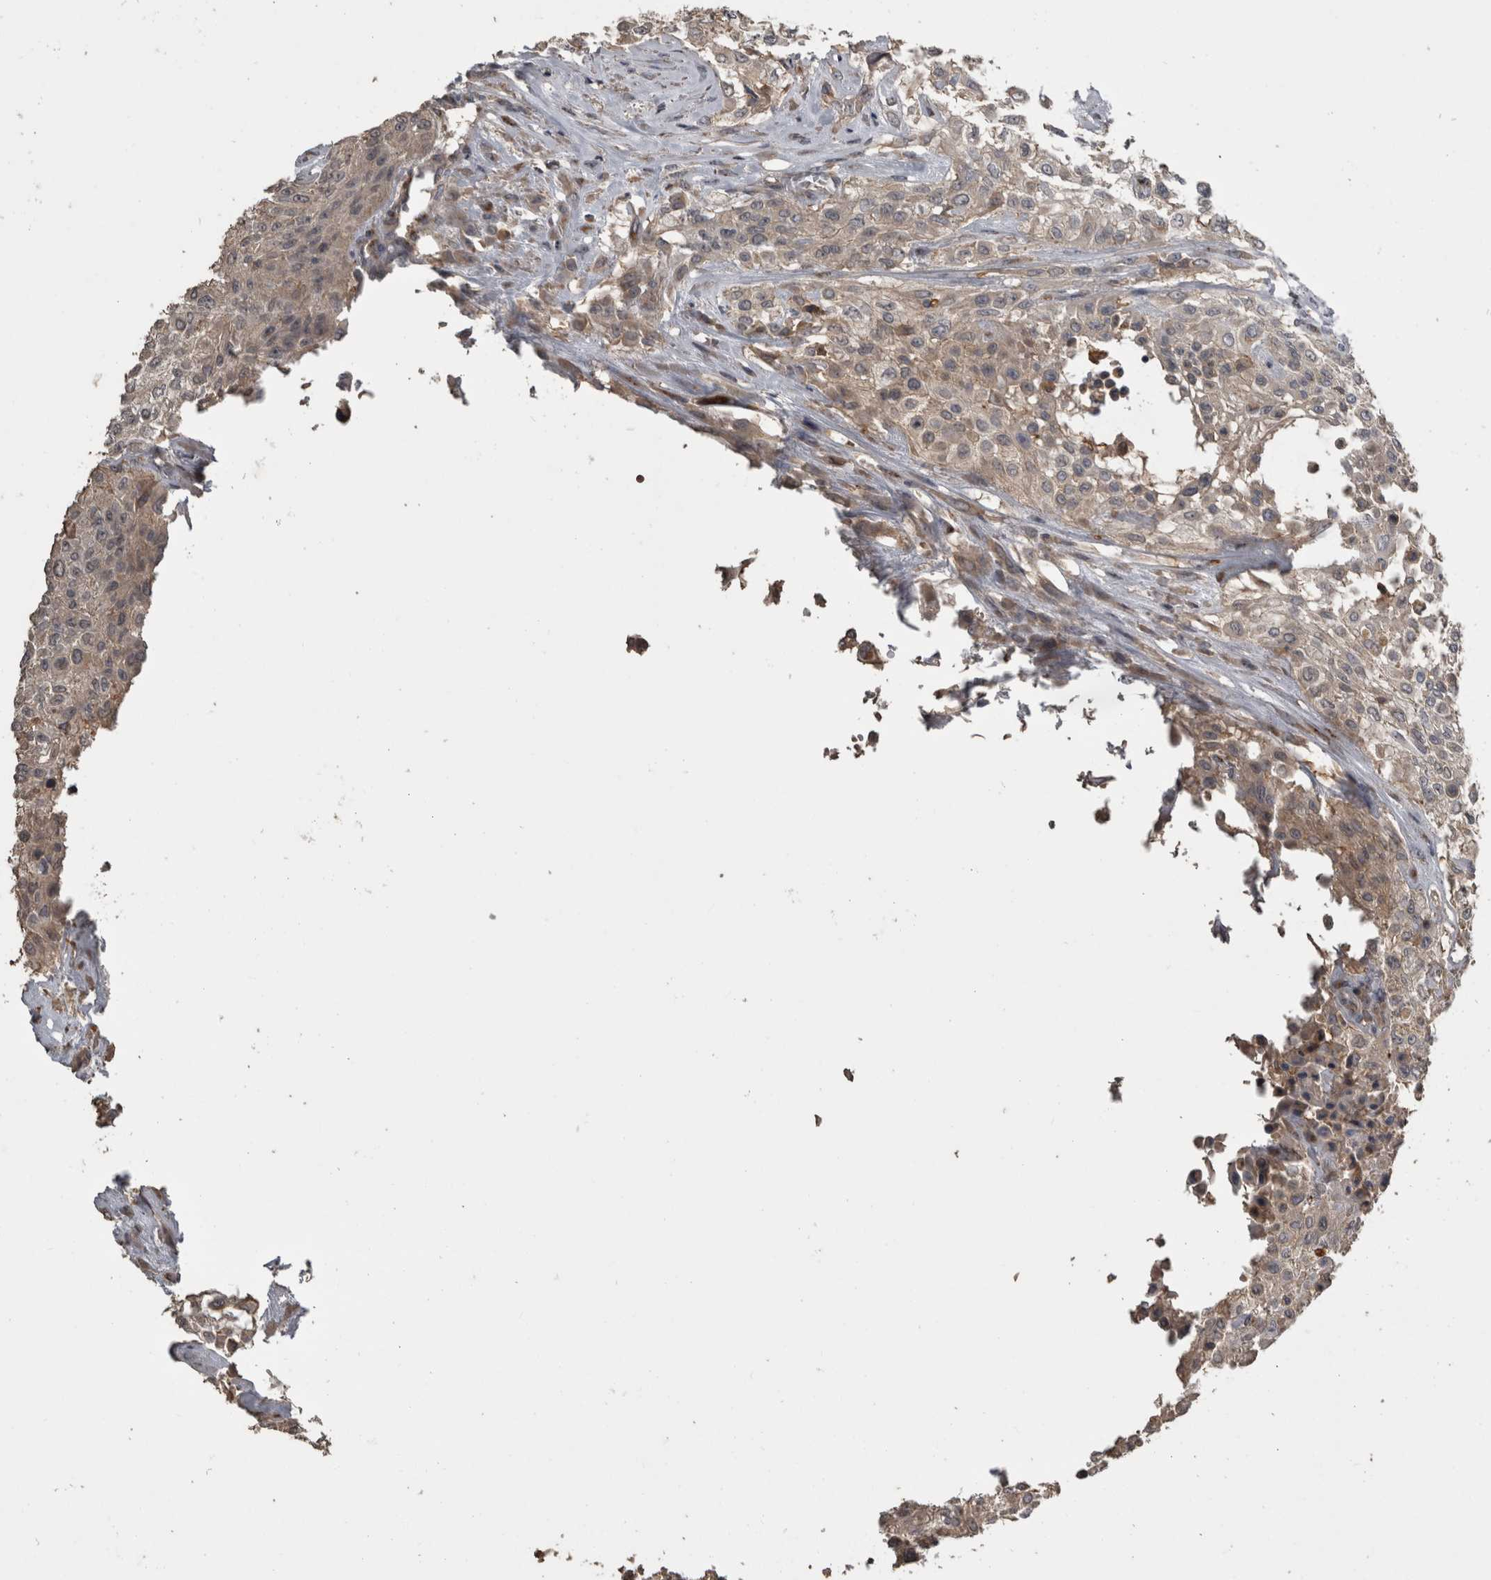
{"staining": {"intensity": "weak", "quantity": "25%-75%", "location": "cytoplasmic/membranous"}, "tissue": "urothelial cancer", "cell_type": "Tumor cells", "image_type": "cancer", "snomed": [{"axis": "morphology", "description": "Urothelial carcinoma, High grade"}, {"axis": "topography", "description": "Urinary bladder"}], "caption": "Human urothelial cancer stained for a protein (brown) shows weak cytoplasmic/membranous positive expression in approximately 25%-75% of tumor cells.", "gene": "ANXA13", "patient": {"sex": "male", "age": 57}}